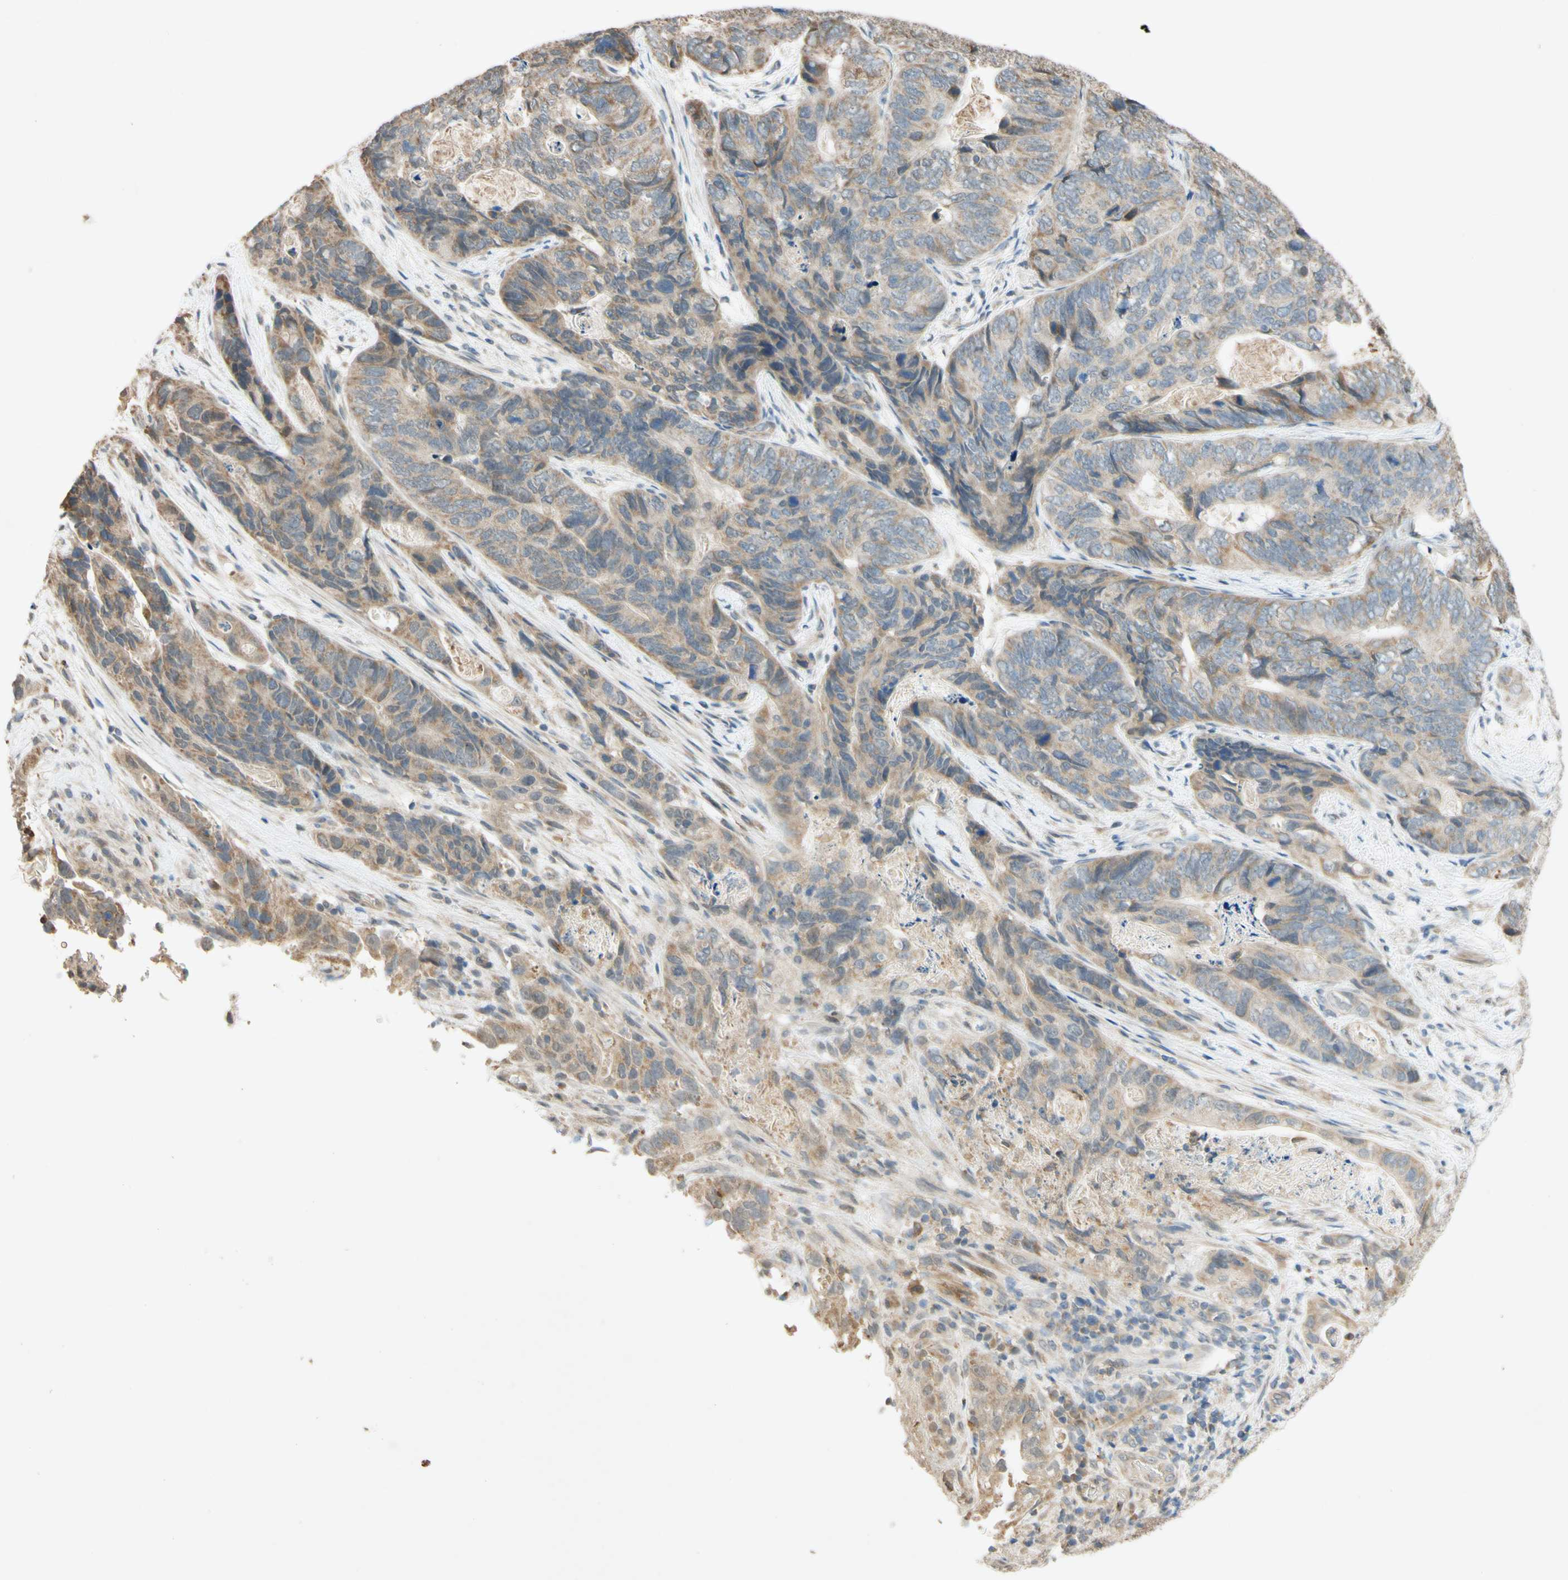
{"staining": {"intensity": "moderate", "quantity": "25%-75%", "location": "cytoplasmic/membranous"}, "tissue": "stomach cancer", "cell_type": "Tumor cells", "image_type": "cancer", "snomed": [{"axis": "morphology", "description": "Adenocarcinoma, NOS"}, {"axis": "topography", "description": "Stomach"}], "caption": "Tumor cells show medium levels of moderate cytoplasmic/membranous expression in about 25%-75% of cells in stomach cancer. (DAB (3,3'-diaminobenzidine) IHC, brown staining for protein, blue staining for nuclei).", "gene": "GATA1", "patient": {"sex": "female", "age": 89}}